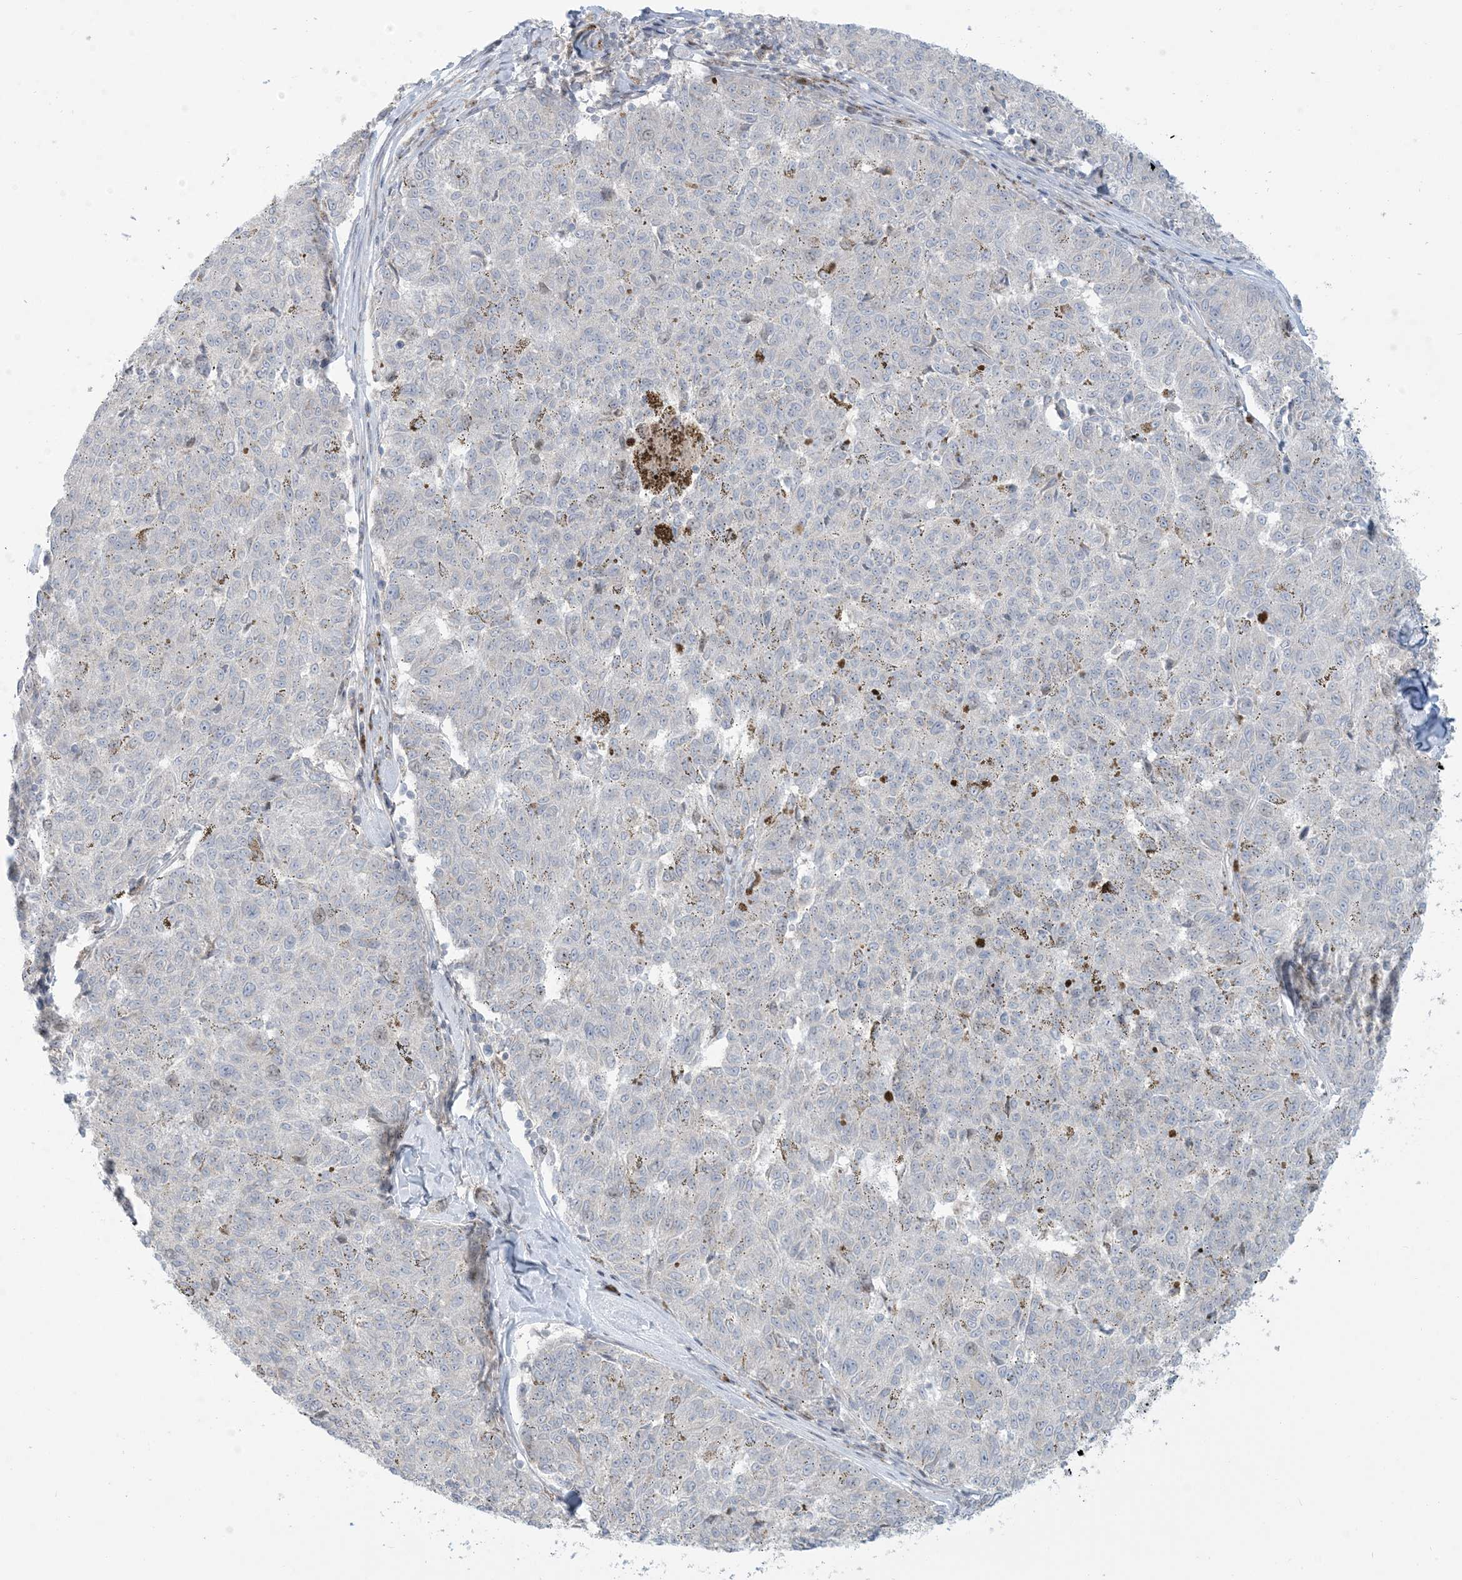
{"staining": {"intensity": "negative", "quantity": "none", "location": "none"}, "tissue": "melanoma", "cell_type": "Tumor cells", "image_type": "cancer", "snomed": [{"axis": "morphology", "description": "Malignant melanoma, NOS"}, {"axis": "topography", "description": "Skin"}], "caption": "Image shows no protein expression in tumor cells of melanoma tissue. (DAB (3,3'-diaminobenzidine) immunohistochemistry (IHC), high magnification).", "gene": "AFTPH", "patient": {"sex": "female", "age": 72}}